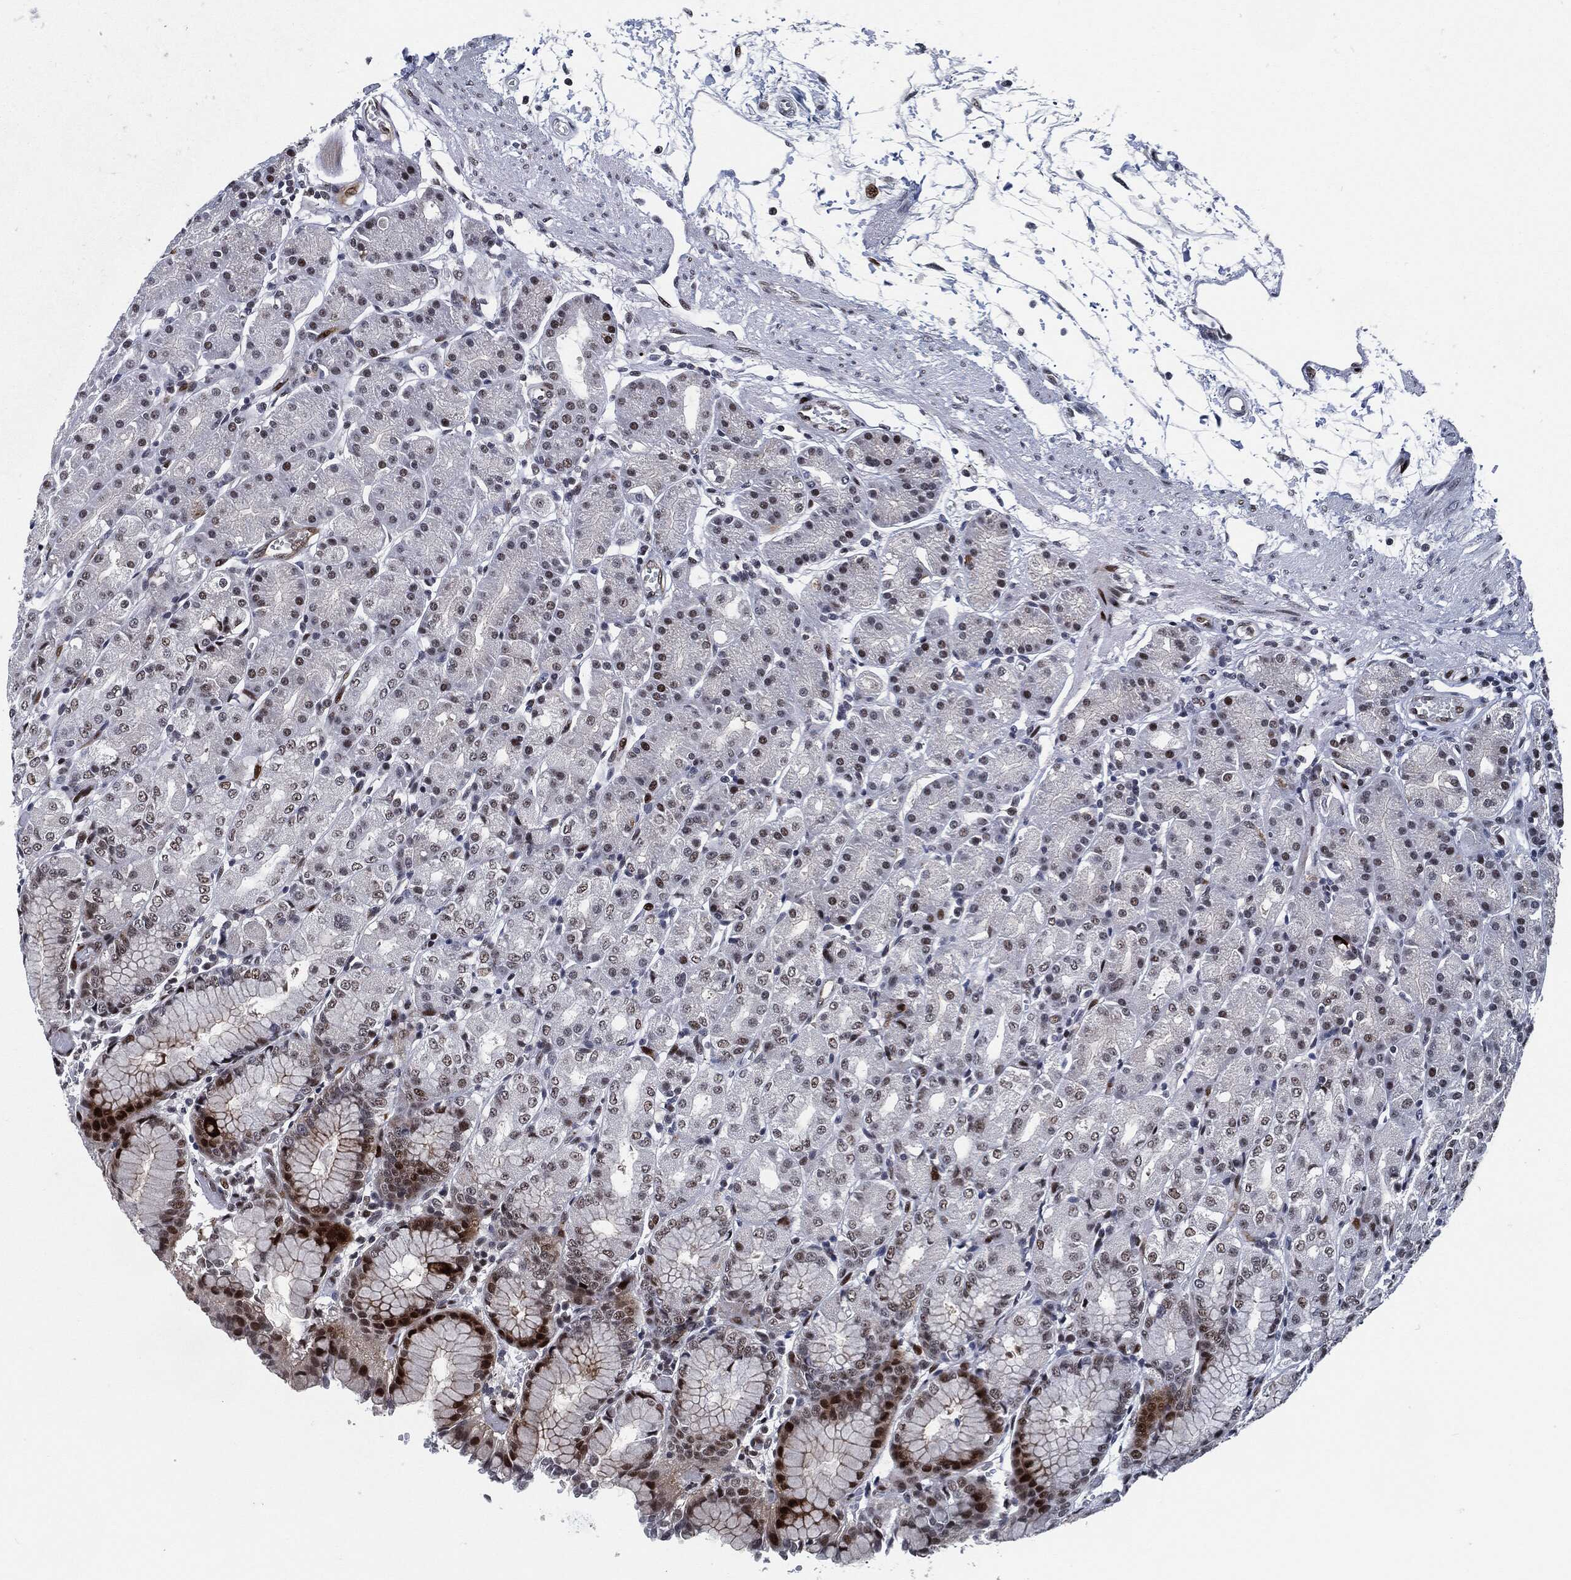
{"staining": {"intensity": "strong", "quantity": "<25%", "location": "nuclear"}, "tissue": "stomach", "cell_type": "Glandular cells", "image_type": "normal", "snomed": [{"axis": "morphology", "description": "Normal tissue, NOS"}, {"axis": "morphology", "description": "Adenocarcinoma, NOS"}, {"axis": "topography", "description": "Stomach"}], "caption": "Strong nuclear expression for a protein is identified in approximately <25% of glandular cells of normal stomach using immunohistochemistry (IHC).", "gene": "AKT2", "patient": {"sex": "female", "age": 81}}